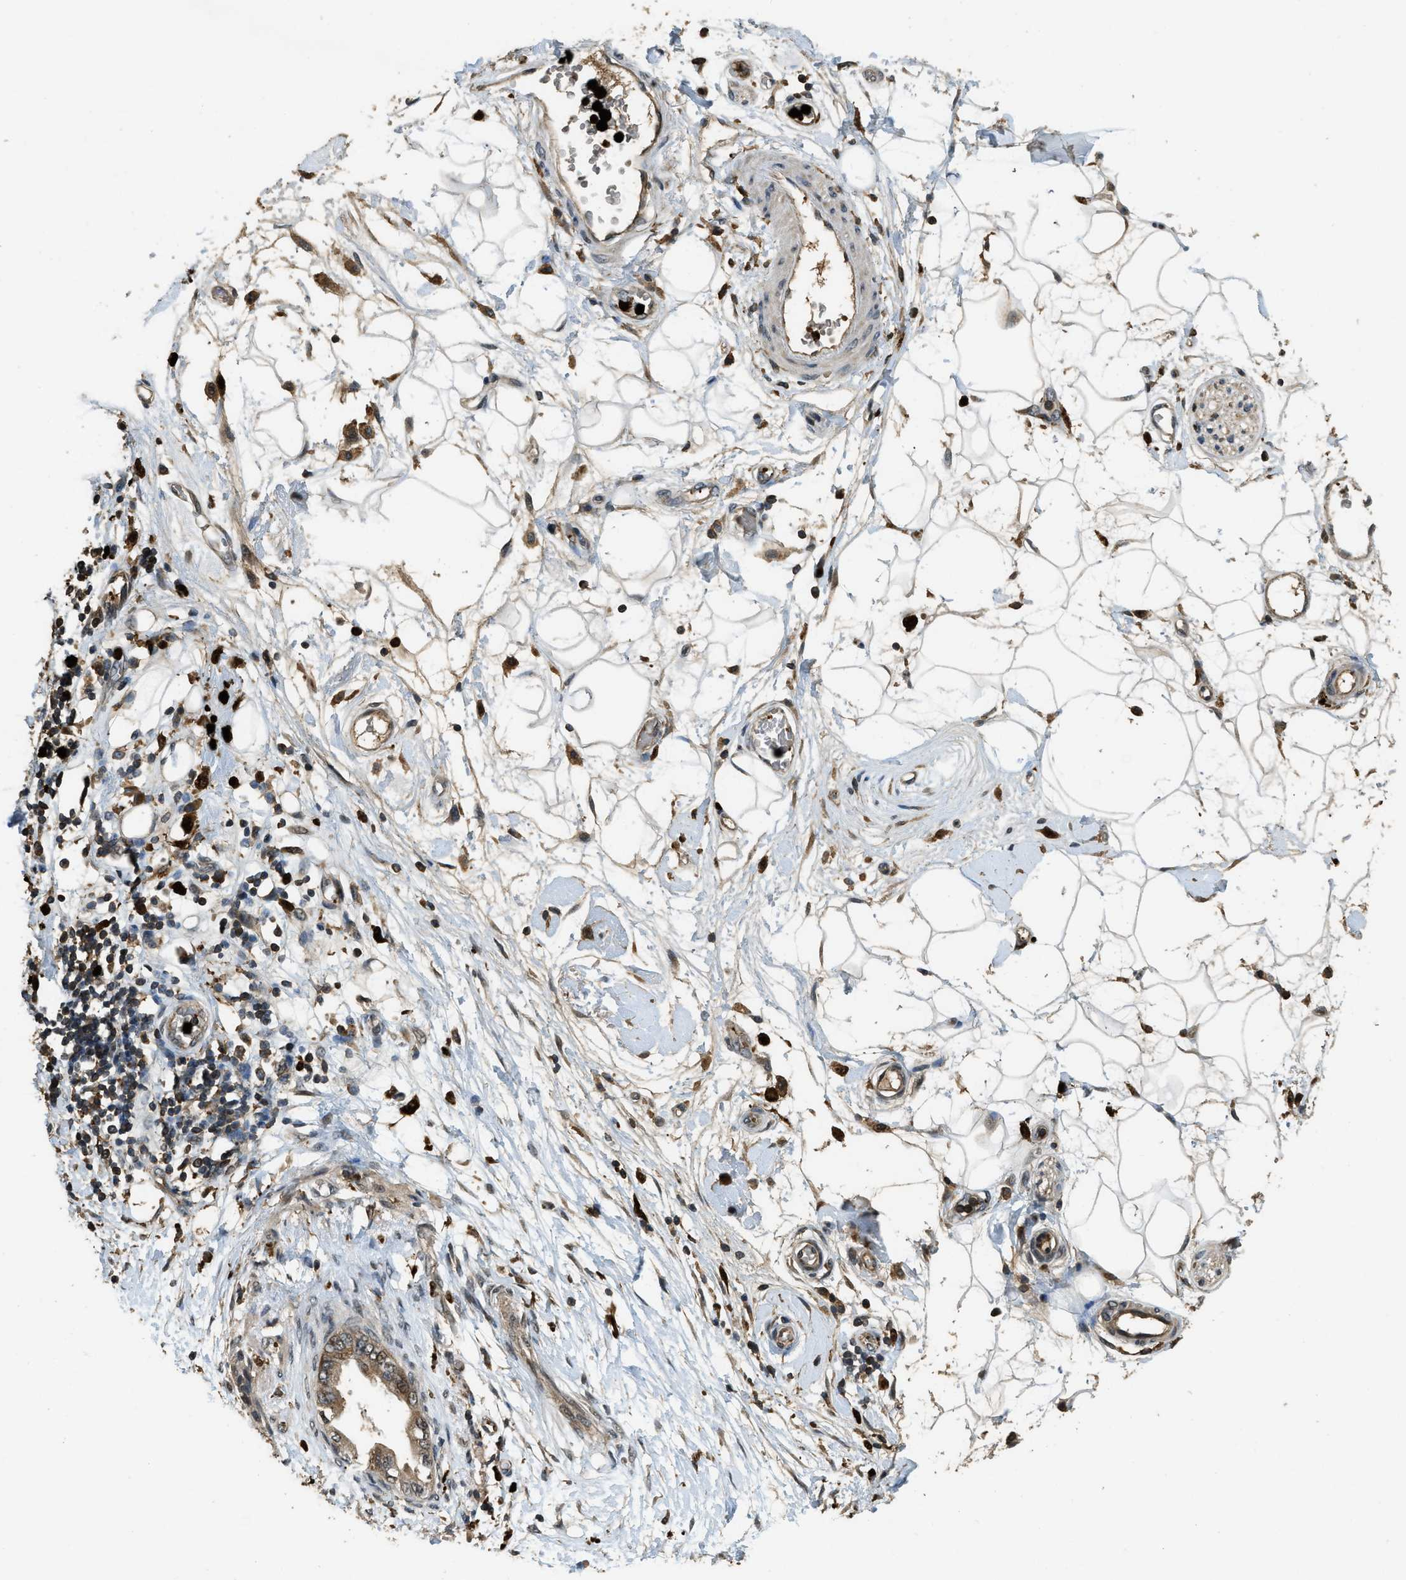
{"staining": {"intensity": "moderate", "quantity": ">75%", "location": "cytoplasmic/membranous,nuclear"}, "tissue": "adipose tissue", "cell_type": "Adipocytes", "image_type": "normal", "snomed": [{"axis": "morphology", "description": "Normal tissue, NOS"}, {"axis": "morphology", "description": "Adenocarcinoma, NOS"}, {"axis": "topography", "description": "Duodenum"}, {"axis": "topography", "description": "Peripheral nerve tissue"}], "caption": "A medium amount of moderate cytoplasmic/membranous,nuclear expression is seen in about >75% of adipocytes in benign adipose tissue. Ihc stains the protein of interest in brown and the nuclei are stained blue.", "gene": "RNF141", "patient": {"sex": "female", "age": 60}}